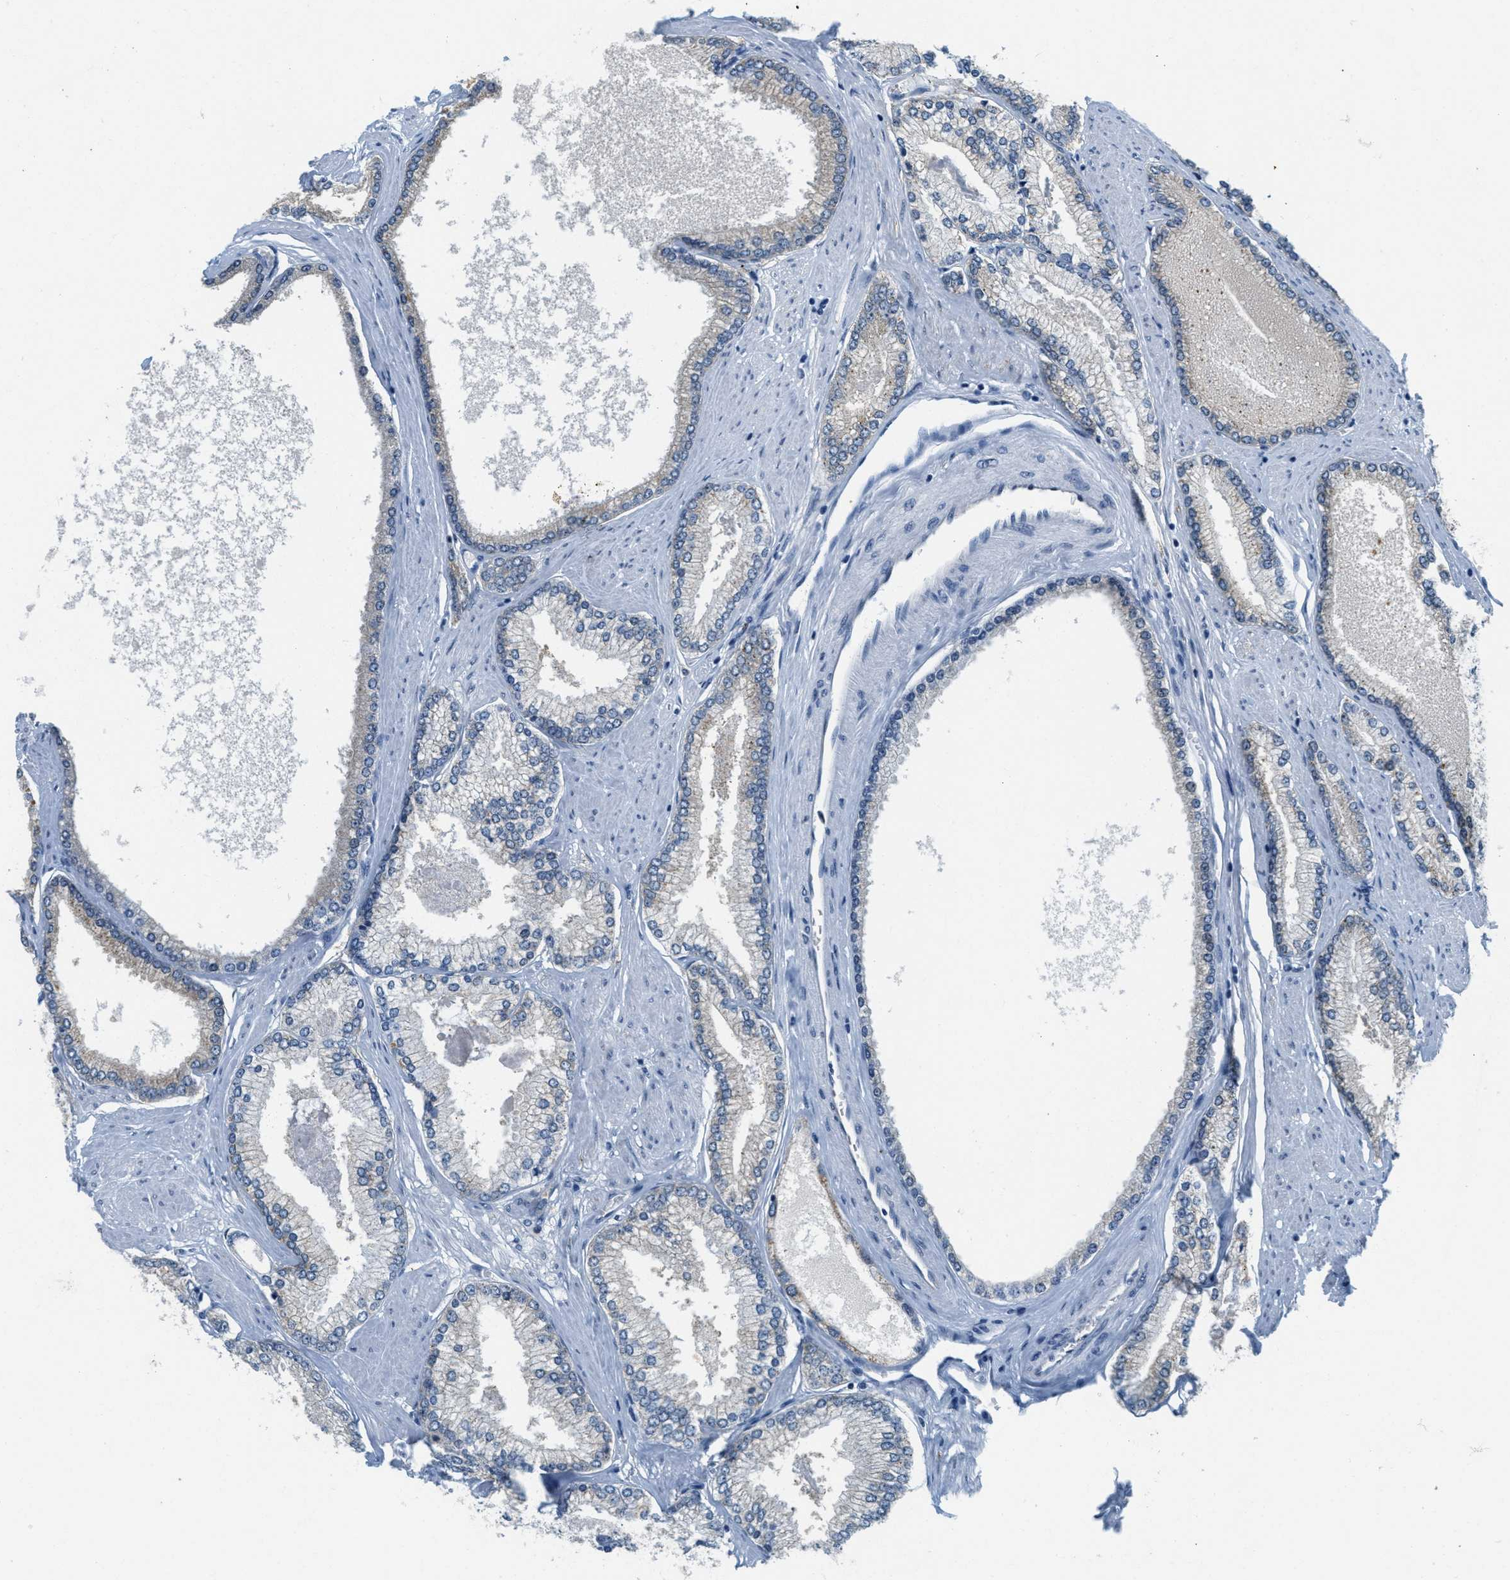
{"staining": {"intensity": "weak", "quantity": "<25%", "location": "cytoplasmic/membranous"}, "tissue": "prostate cancer", "cell_type": "Tumor cells", "image_type": "cancer", "snomed": [{"axis": "morphology", "description": "Adenocarcinoma, High grade"}, {"axis": "topography", "description": "Prostate"}], "caption": "Immunohistochemical staining of prostate cancer reveals no significant positivity in tumor cells.", "gene": "HS3ST2", "patient": {"sex": "male", "age": 61}}